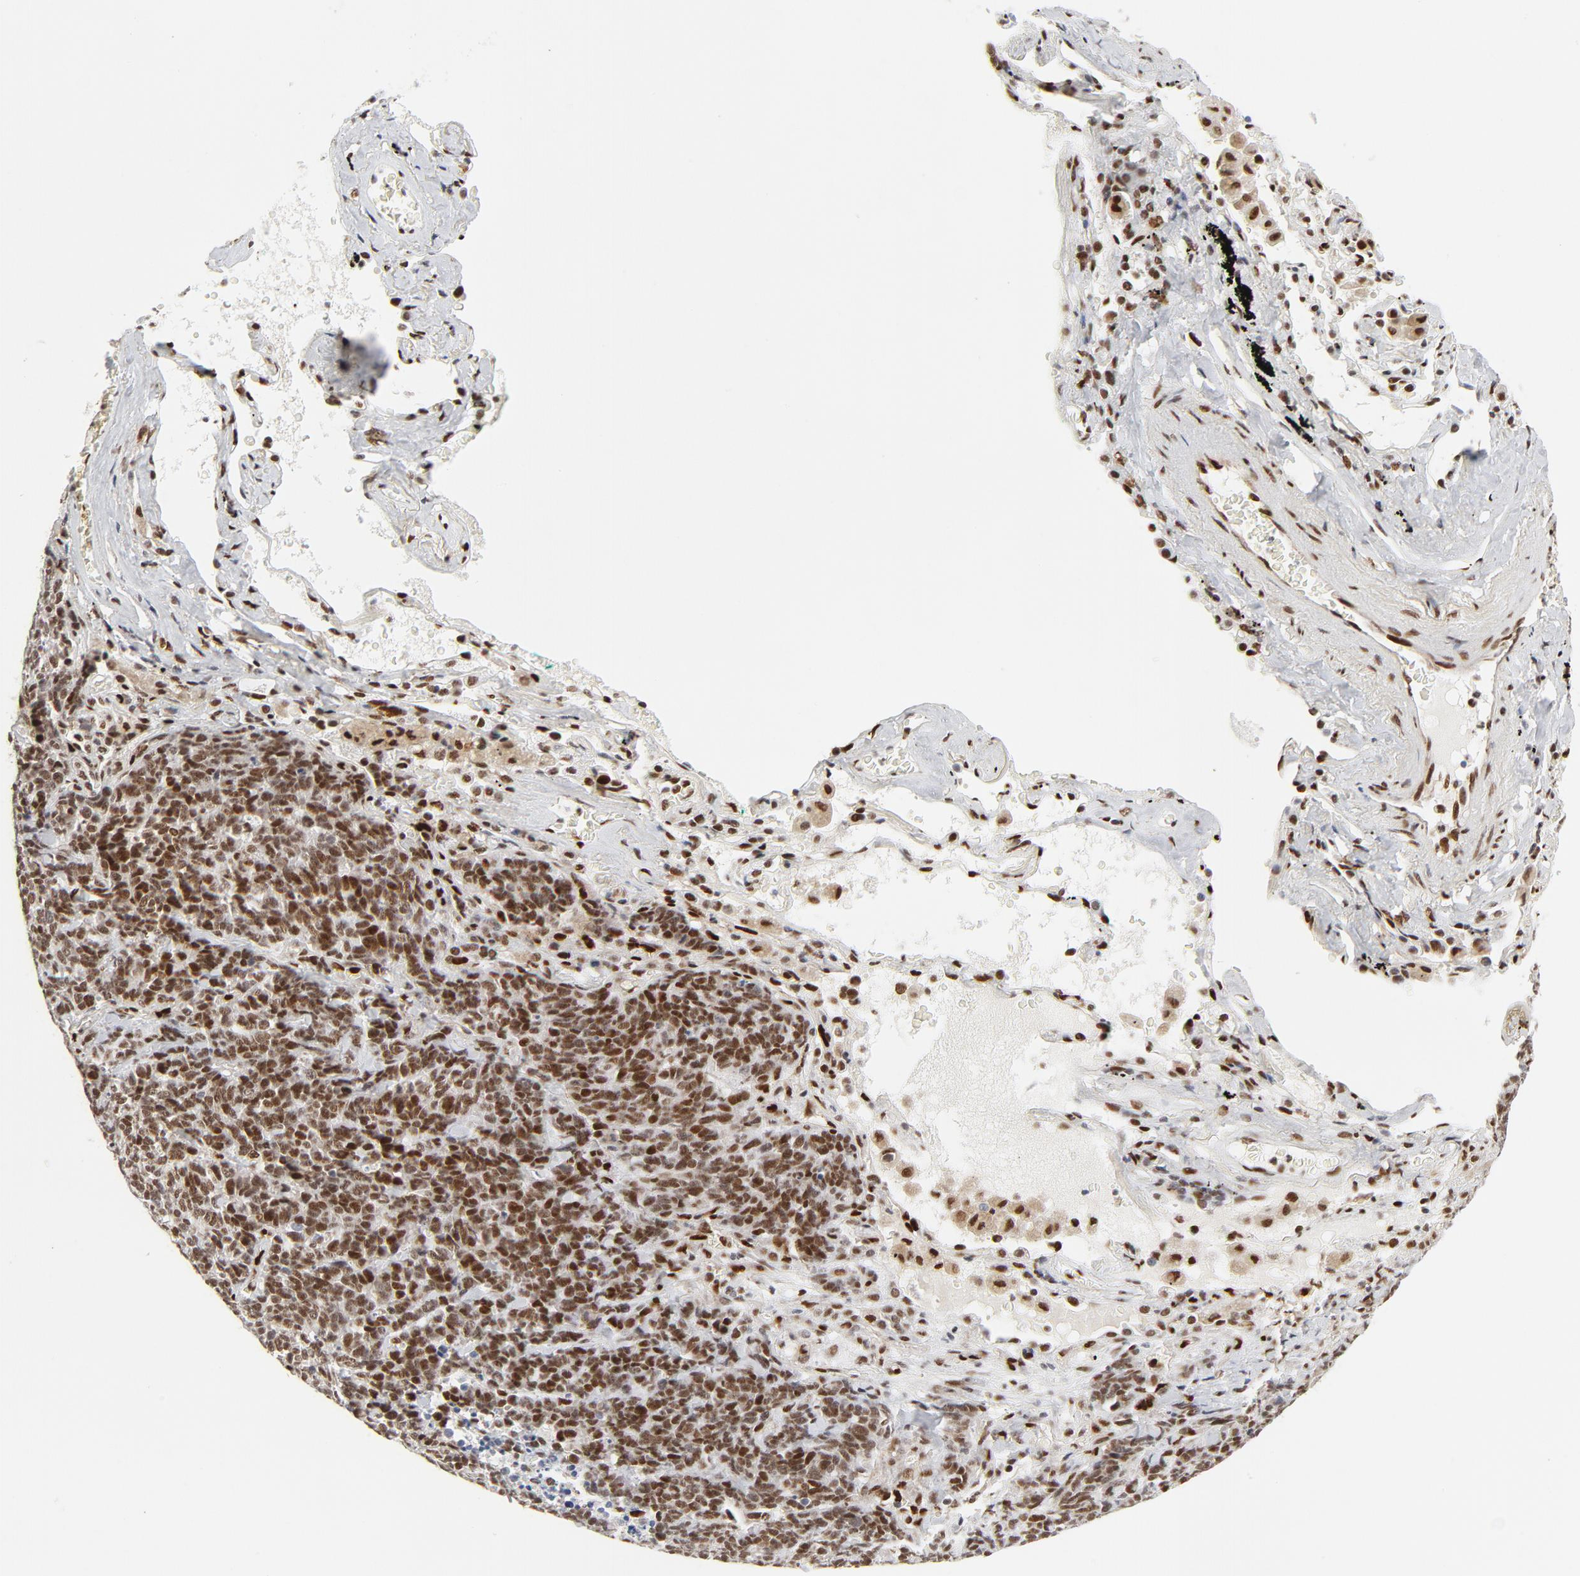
{"staining": {"intensity": "moderate", "quantity": ">75%", "location": "nuclear"}, "tissue": "lung cancer", "cell_type": "Tumor cells", "image_type": "cancer", "snomed": [{"axis": "morphology", "description": "Neoplasm, malignant, NOS"}, {"axis": "topography", "description": "Lung"}], "caption": "Immunohistochemistry (IHC) (DAB (3,3'-diaminobenzidine)) staining of human lung malignant neoplasm exhibits moderate nuclear protein staining in about >75% of tumor cells. (Brightfield microscopy of DAB IHC at high magnification).", "gene": "MEF2A", "patient": {"sex": "female", "age": 58}}